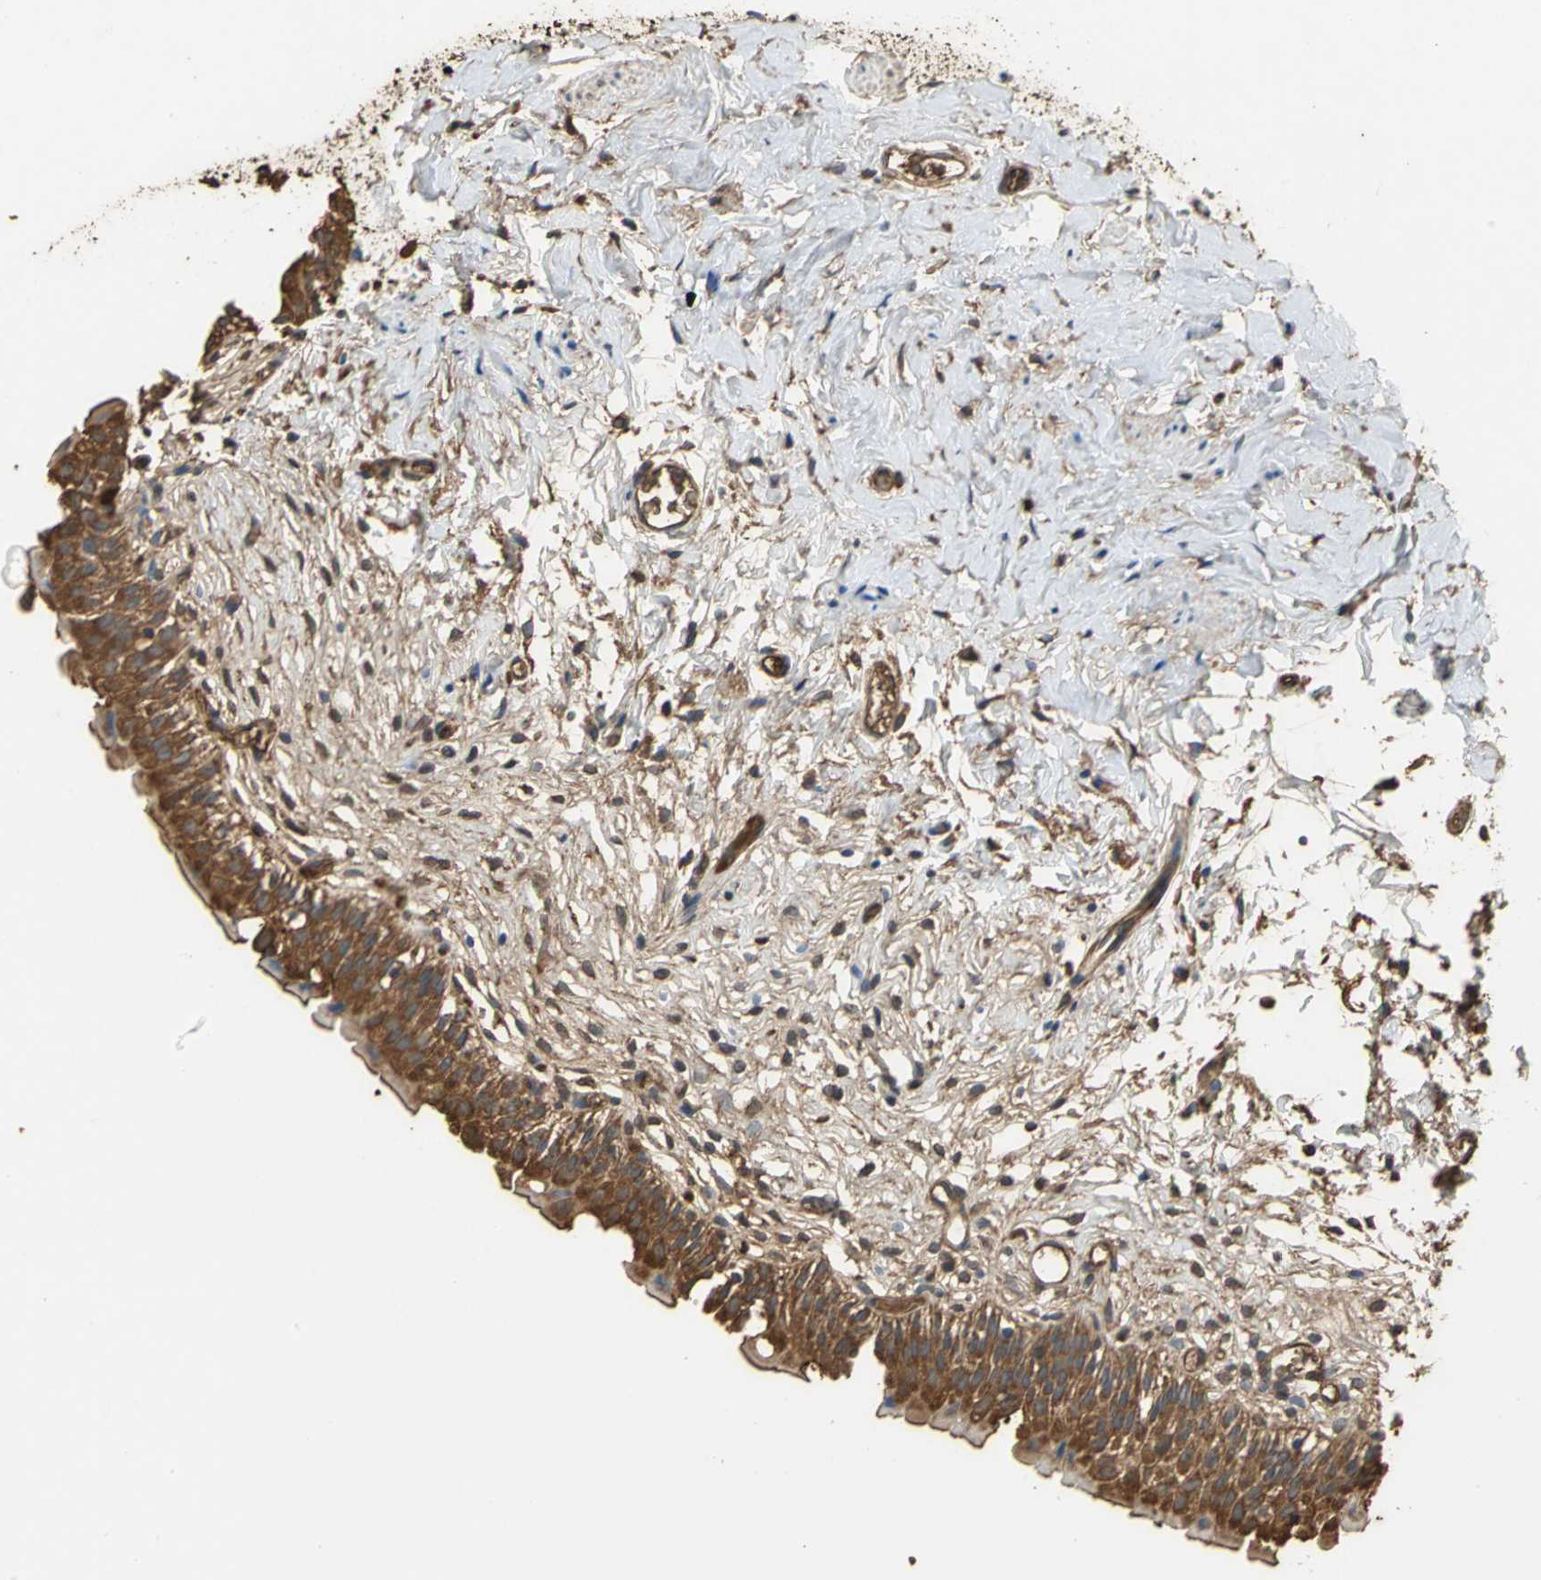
{"staining": {"intensity": "strong", "quantity": "<25%", "location": "cytoplasmic/membranous"}, "tissue": "urinary bladder", "cell_type": "Urothelial cells", "image_type": "normal", "snomed": [{"axis": "morphology", "description": "Normal tissue, NOS"}, {"axis": "topography", "description": "Urinary bladder"}], "caption": "Immunohistochemistry micrograph of benign urinary bladder: urinary bladder stained using immunohistochemistry demonstrates medium levels of strong protein expression localized specifically in the cytoplasmic/membranous of urothelial cells, appearing as a cytoplasmic/membranous brown color.", "gene": "TREM1", "patient": {"sex": "female", "age": 80}}